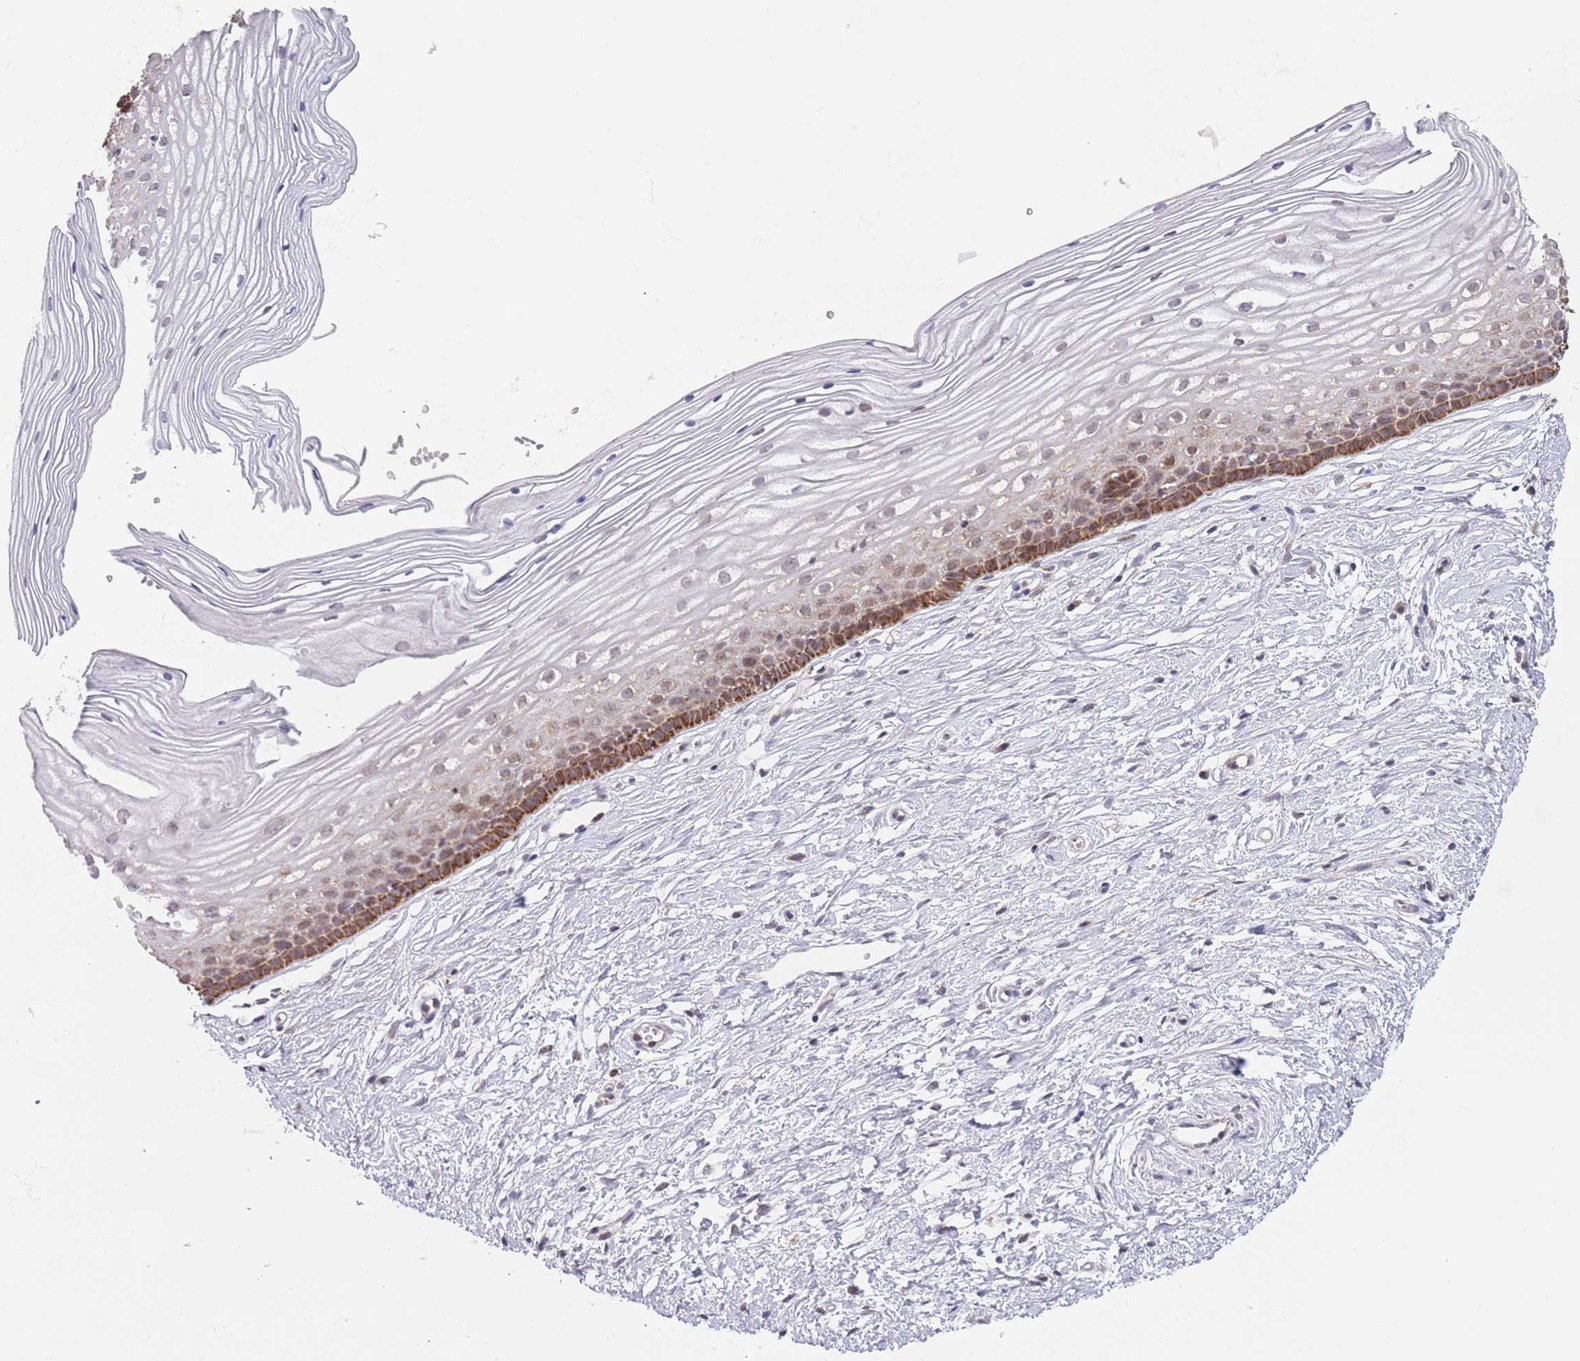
{"staining": {"intensity": "moderate", "quantity": ">75%", "location": "nuclear"}, "tissue": "cervix", "cell_type": "Glandular cells", "image_type": "normal", "snomed": [{"axis": "morphology", "description": "Normal tissue, NOS"}, {"axis": "topography", "description": "Cervix"}], "caption": "This histopathology image demonstrates immunohistochemistry staining of unremarkable cervix, with medium moderate nuclear positivity in about >75% of glandular cells.", "gene": "TIMM13", "patient": {"sex": "female", "age": 40}}